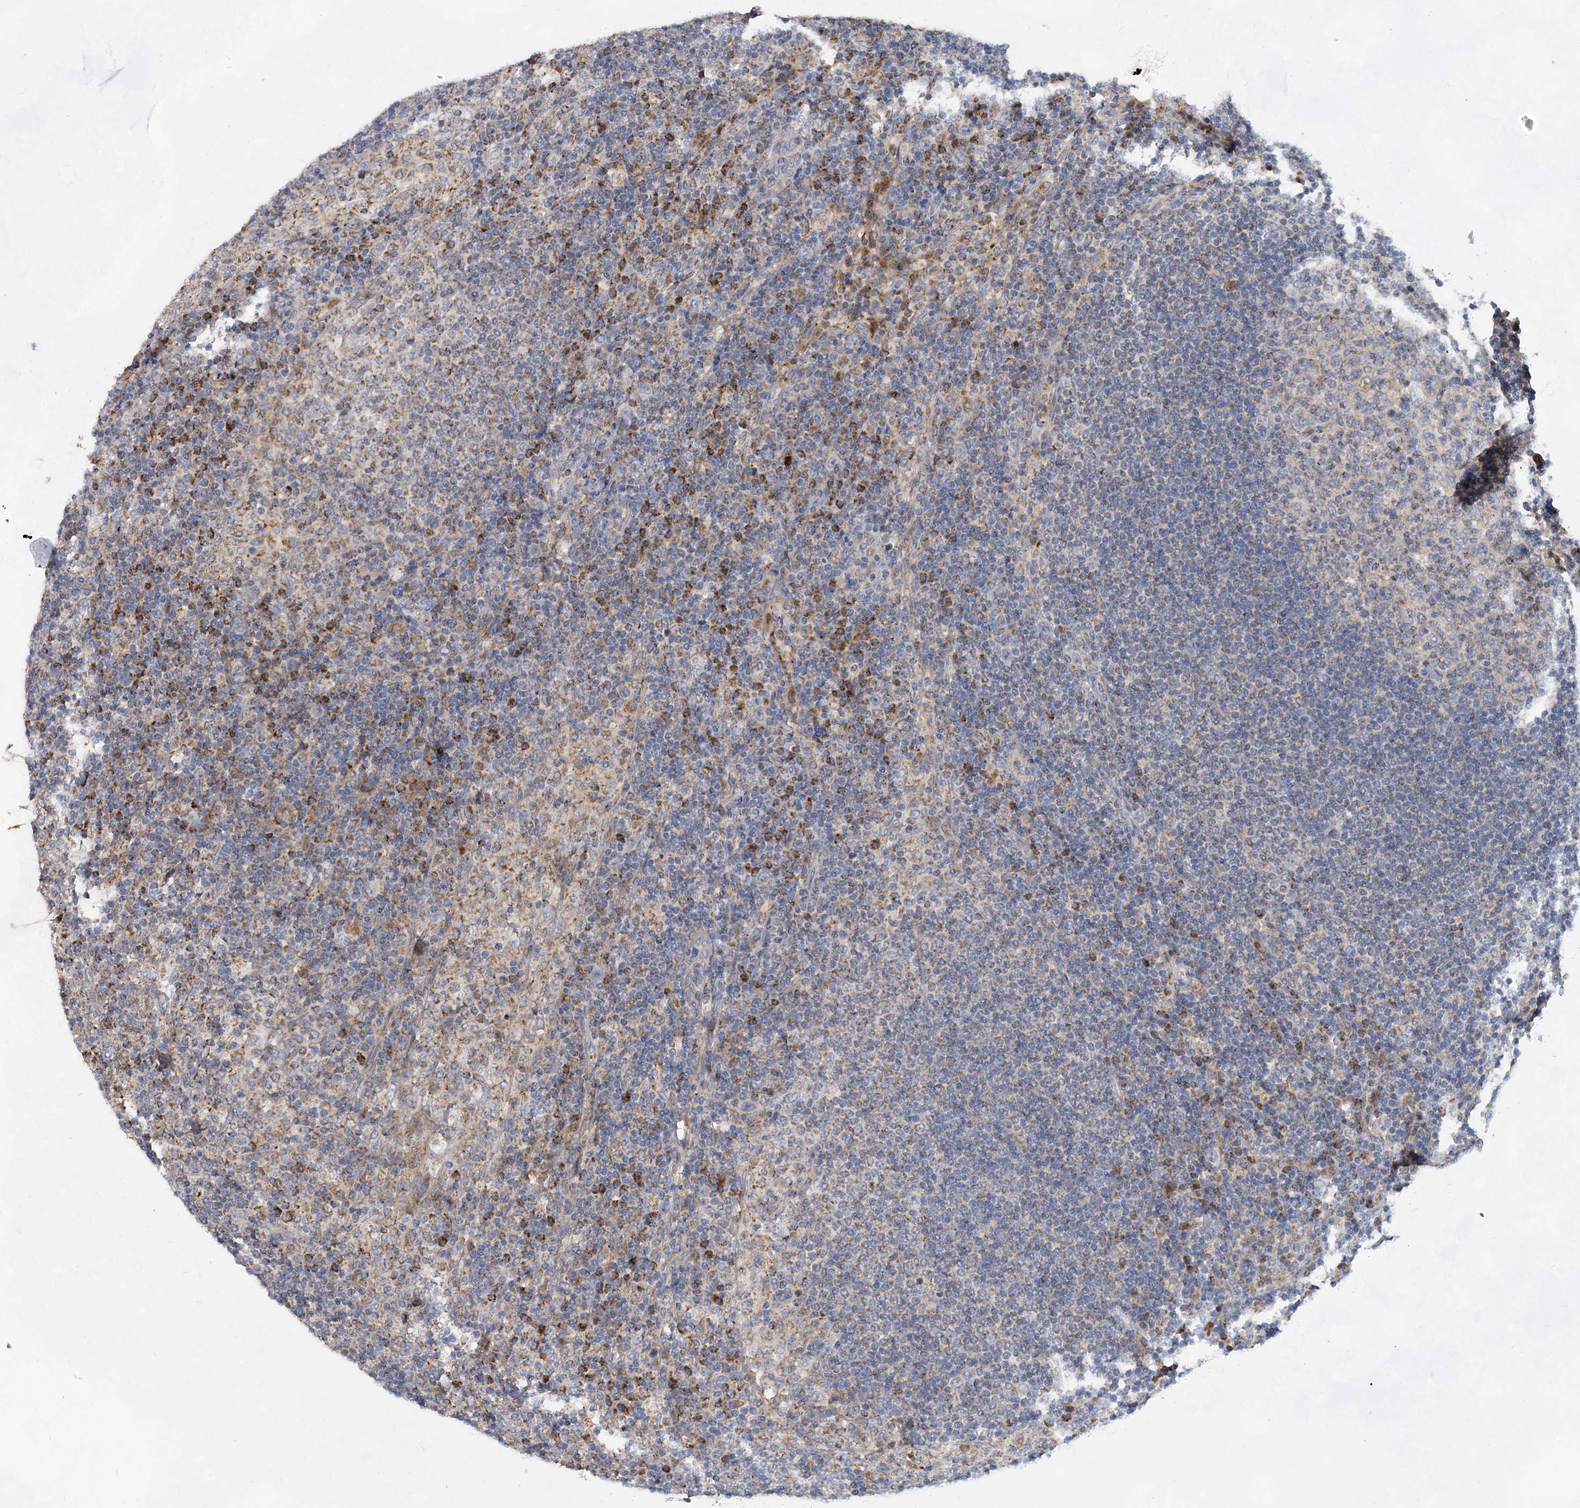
{"staining": {"intensity": "moderate", "quantity": "<25%", "location": "cytoplasmic/membranous"}, "tissue": "lymph node", "cell_type": "Germinal center cells", "image_type": "normal", "snomed": [{"axis": "morphology", "description": "Normal tissue, NOS"}, {"axis": "topography", "description": "Lymph node"}], "caption": "High-magnification brightfield microscopy of benign lymph node stained with DAB (brown) and counterstained with hematoxylin (blue). germinal center cells exhibit moderate cytoplasmic/membranous positivity is present in about<25% of cells.", "gene": "TRAPPC13", "patient": {"sex": "female", "age": 53}}